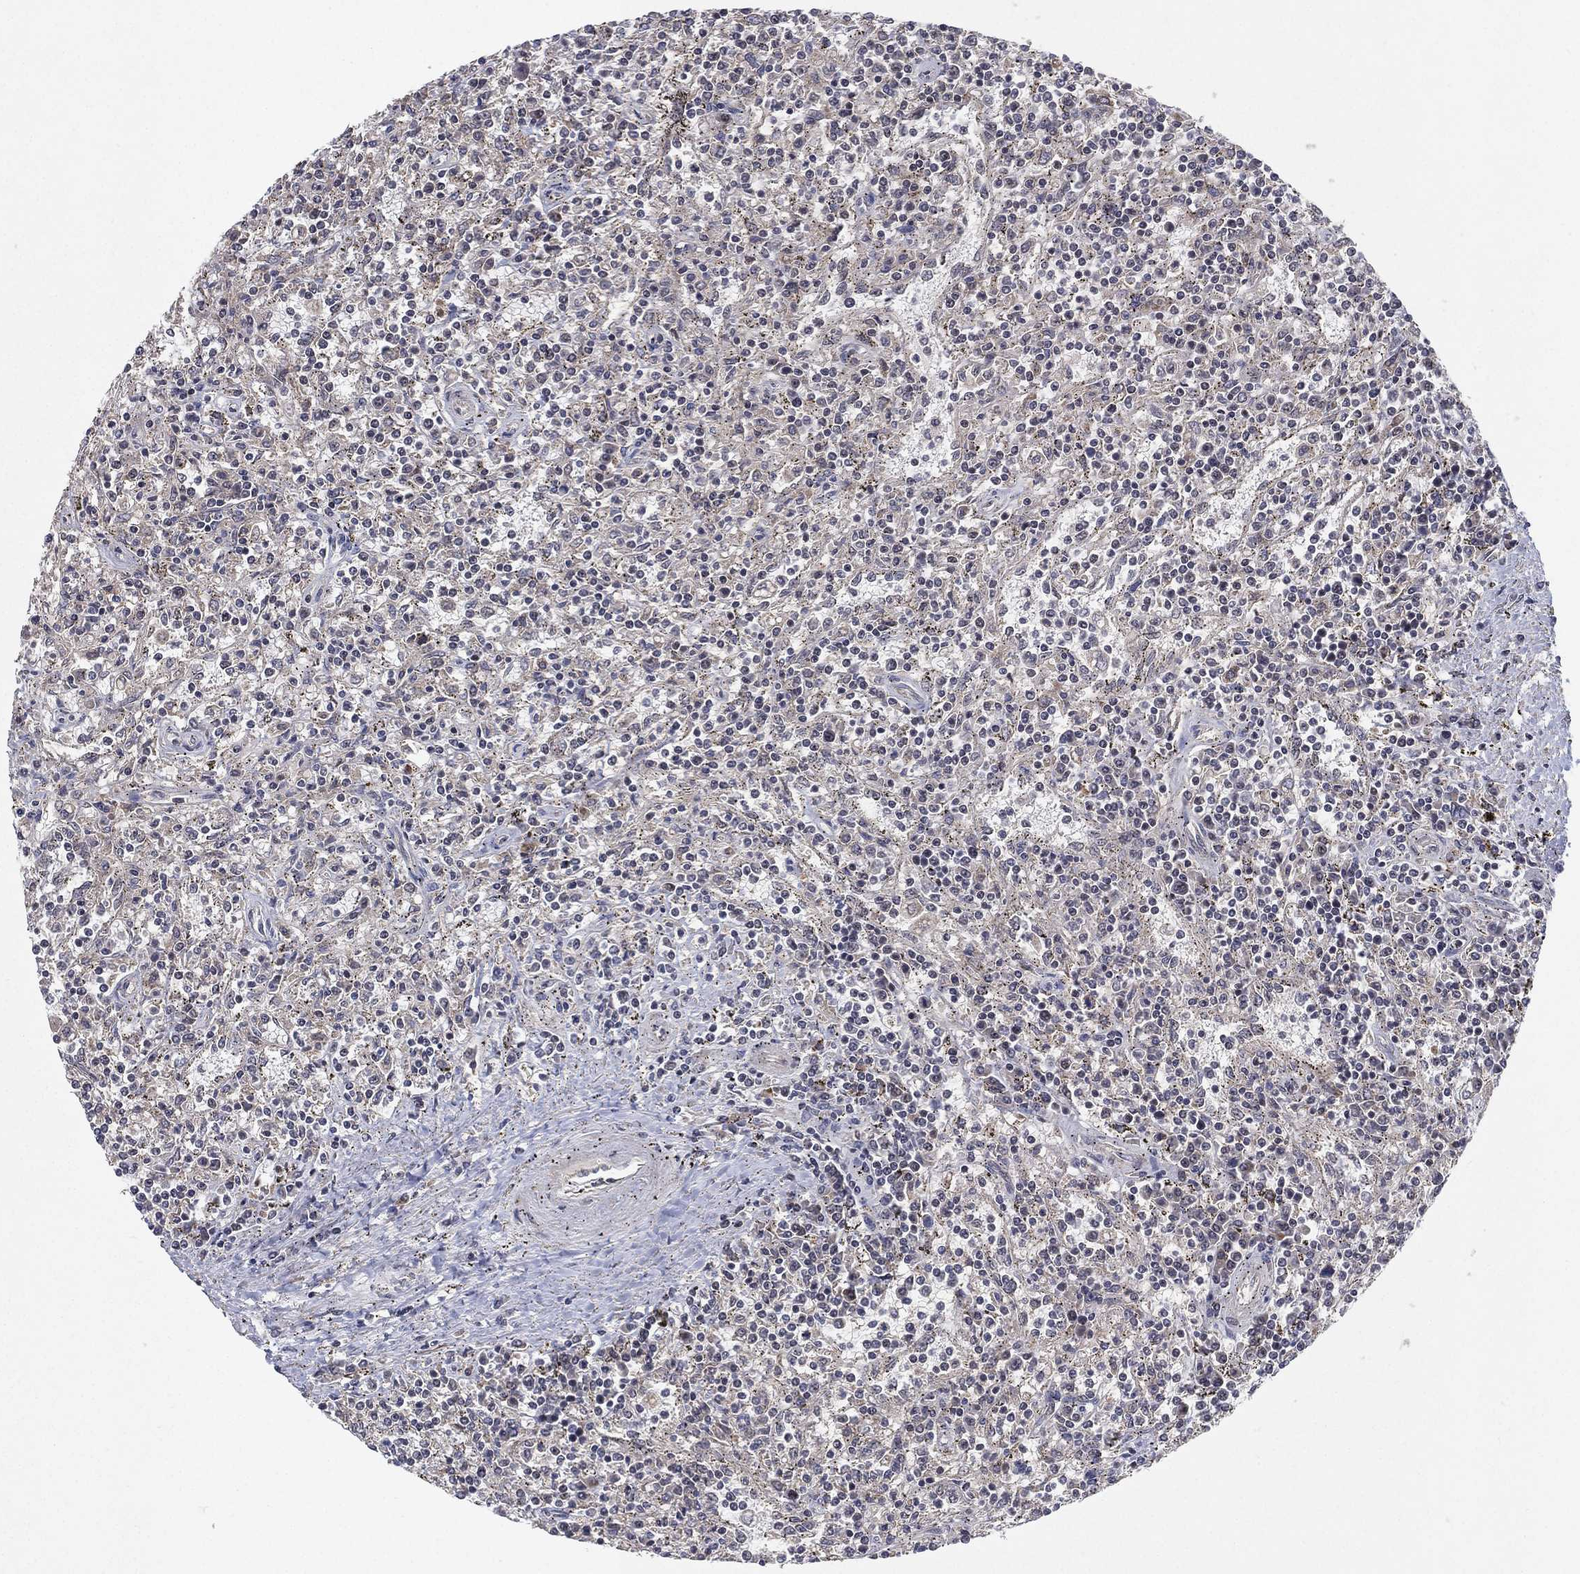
{"staining": {"intensity": "negative", "quantity": "none", "location": "none"}, "tissue": "lymphoma", "cell_type": "Tumor cells", "image_type": "cancer", "snomed": [{"axis": "morphology", "description": "Malignant lymphoma, non-Hodgkin's type, Low grade"}, {"axis": "topography", "description": "Spleen"}], "caption": "Immunohistochemistry image of neoplastic tissue: human malignant lymphoma, non-Hodgkin's type (low-grade) stained with DAB exhibits no significant protein expression in tumor cells.", "gene": "DGCR8", "patient": {"sex": "male", "age": 62}}